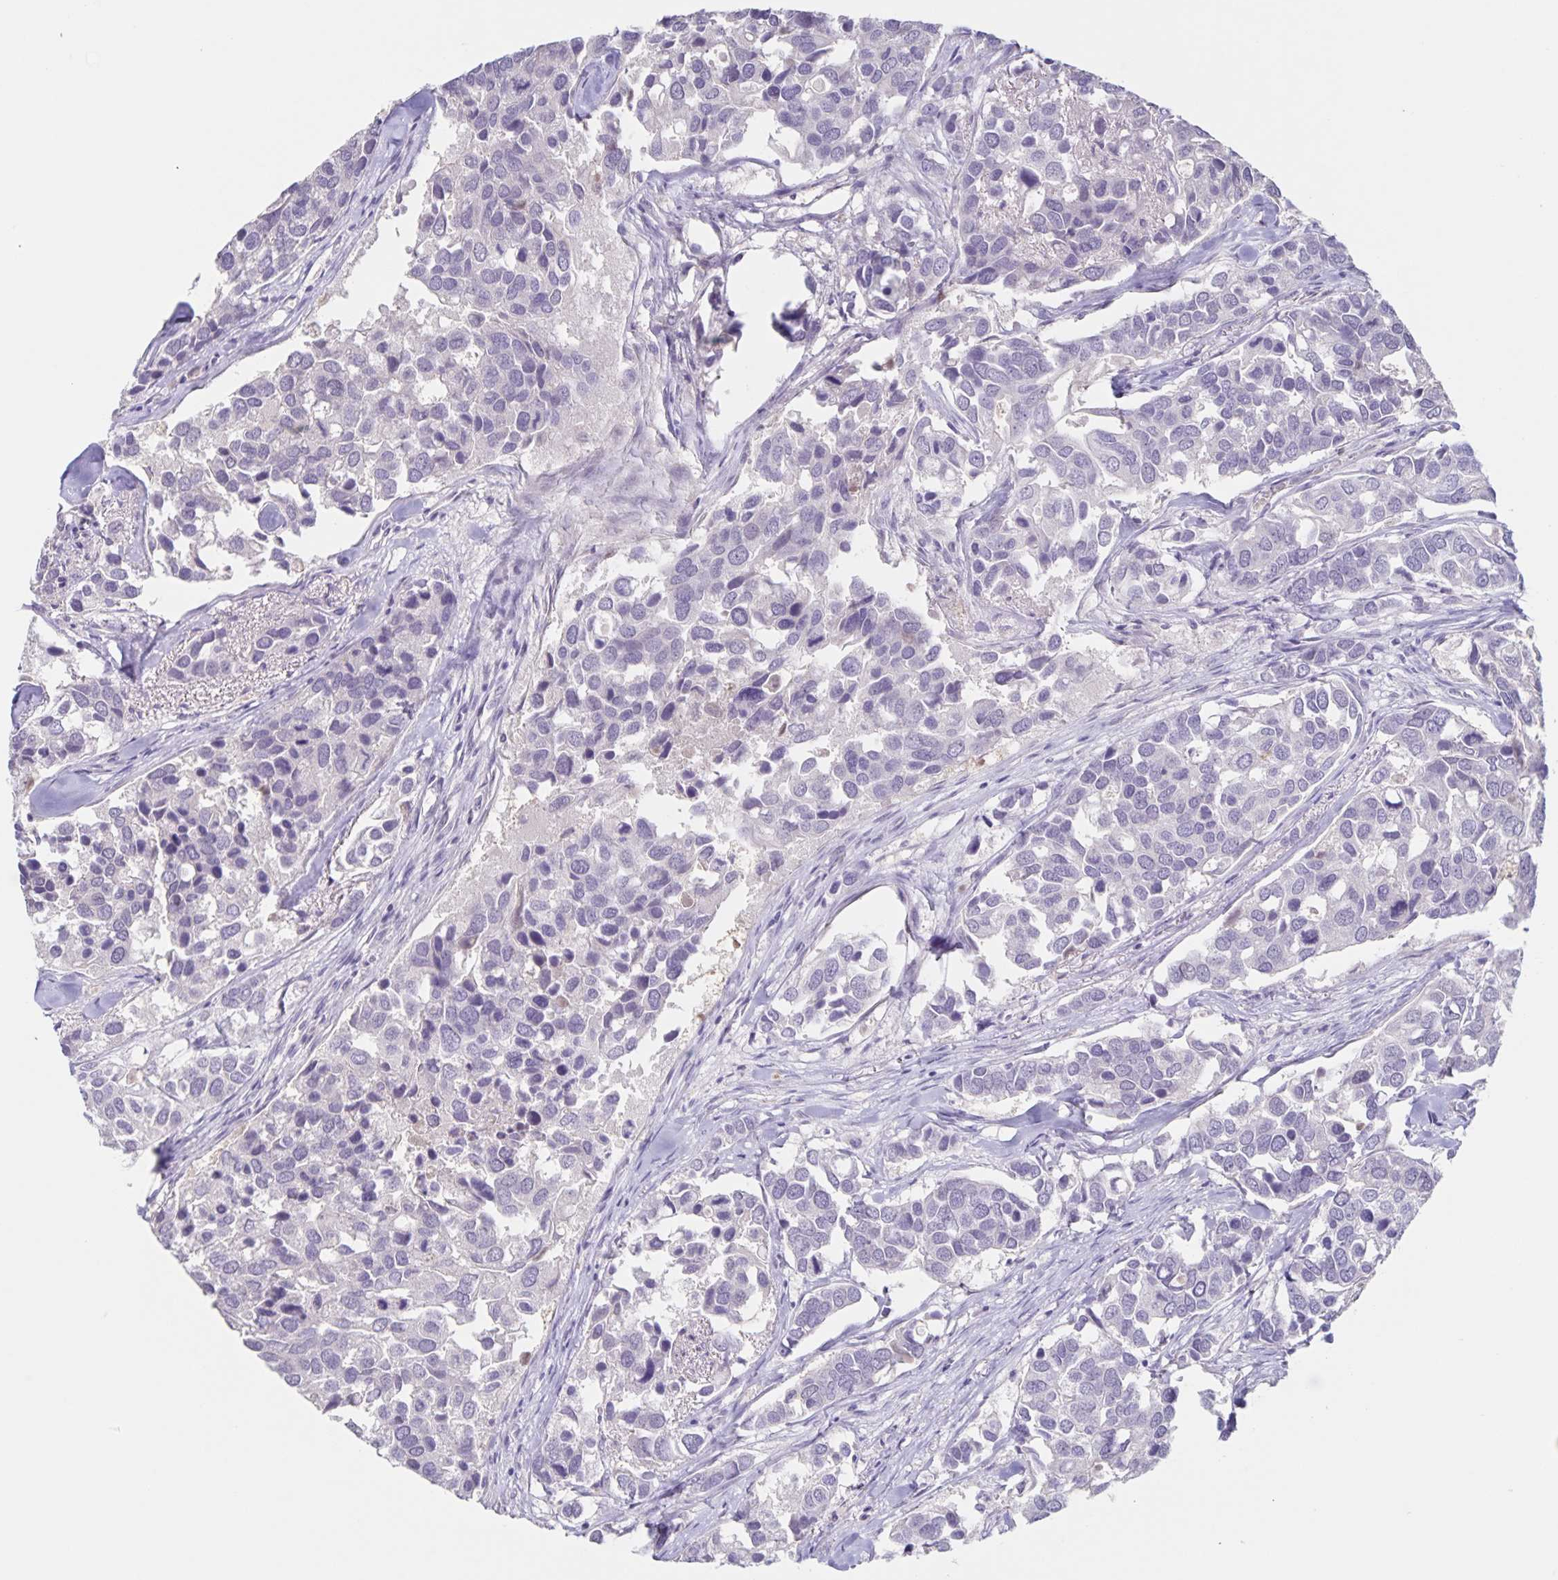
{"staining": {"intensity": "negative", "quantity": "none", "location": "none"}, "tissue": "breast cancer", "cell_type": "Tumor cells", "image_type": "cancer", "snomed": [{"axis": "morphology", "description": "Duct carcinoma"}, {"axis": "topography", "description": "Breast"}], "caption": "Immunohistochemical staining of human breast infiltrating ductal carcinoma displays no significant positivity in tumor cells. (DAB (3,3'-diaminobenzidine) immunohistochemistry (IHC) with hematoxylin counter stain).", "gene": "INSL5", "patient": {"sex": "female", "age": 83}}